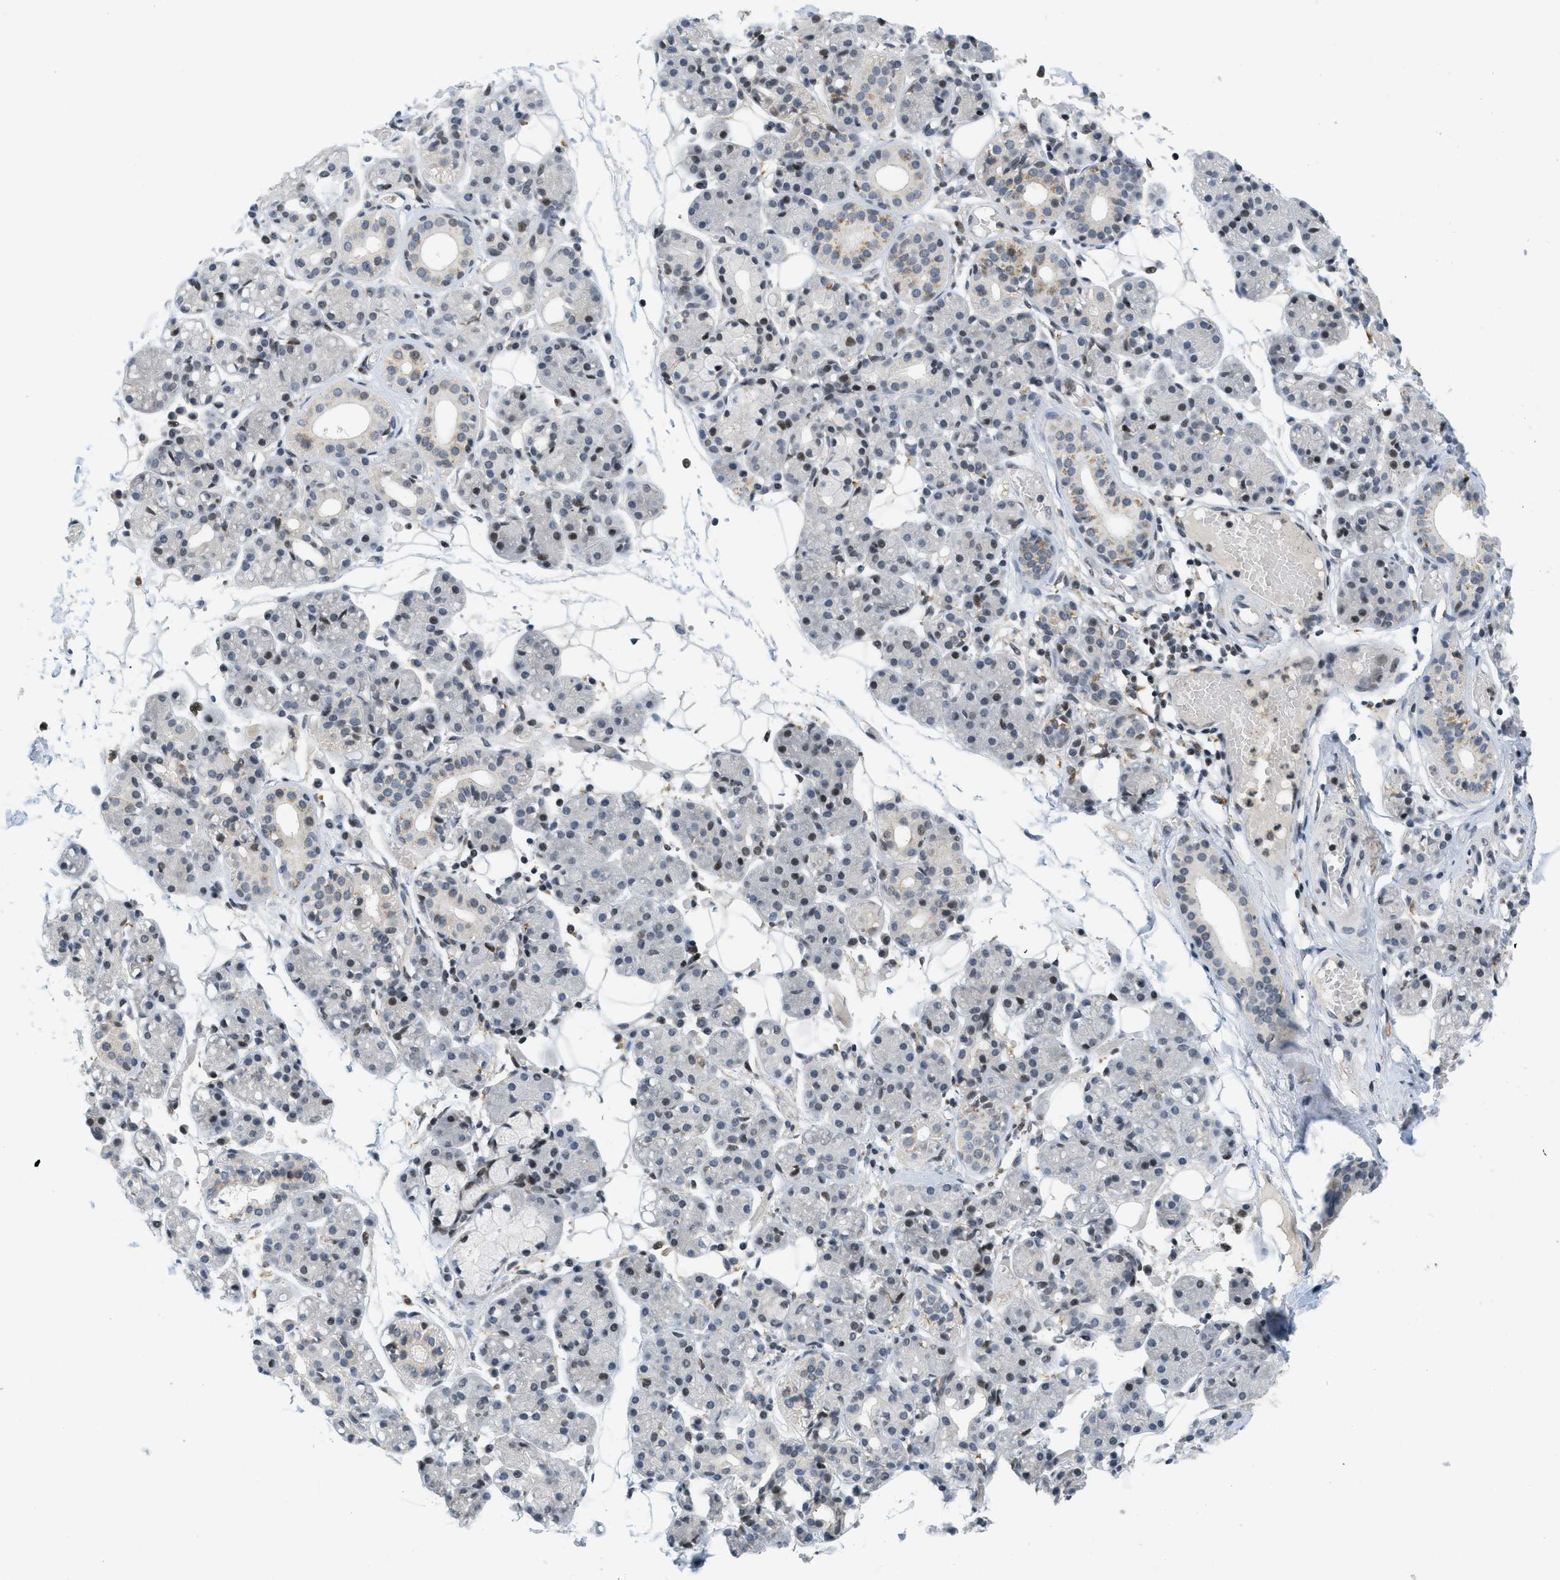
{"staining": {"intensity": "moderate", "quantity": "25%-75%", "location": "nuclear"}, "tissue": "salivary gland", "cell_type": "Glandular cells", "image_type": "normal", "snomed": [{"axis": "morphology", "description": "Normal tissue, NOS"}, {"axis": "topography", "description": "Salivary gland"}], "caption": "Normal salivary gland exhibits moderate nuclear positivity in approximately 25%-75% of glandular cells Using DAB (3,3'-diaminobenzidine) (brown) and hematoxylin (blue) stains, captured at high magnification using brightfield microscopy..", "gene": "ING1", "patient": {"sex": "male", "age": 63}}